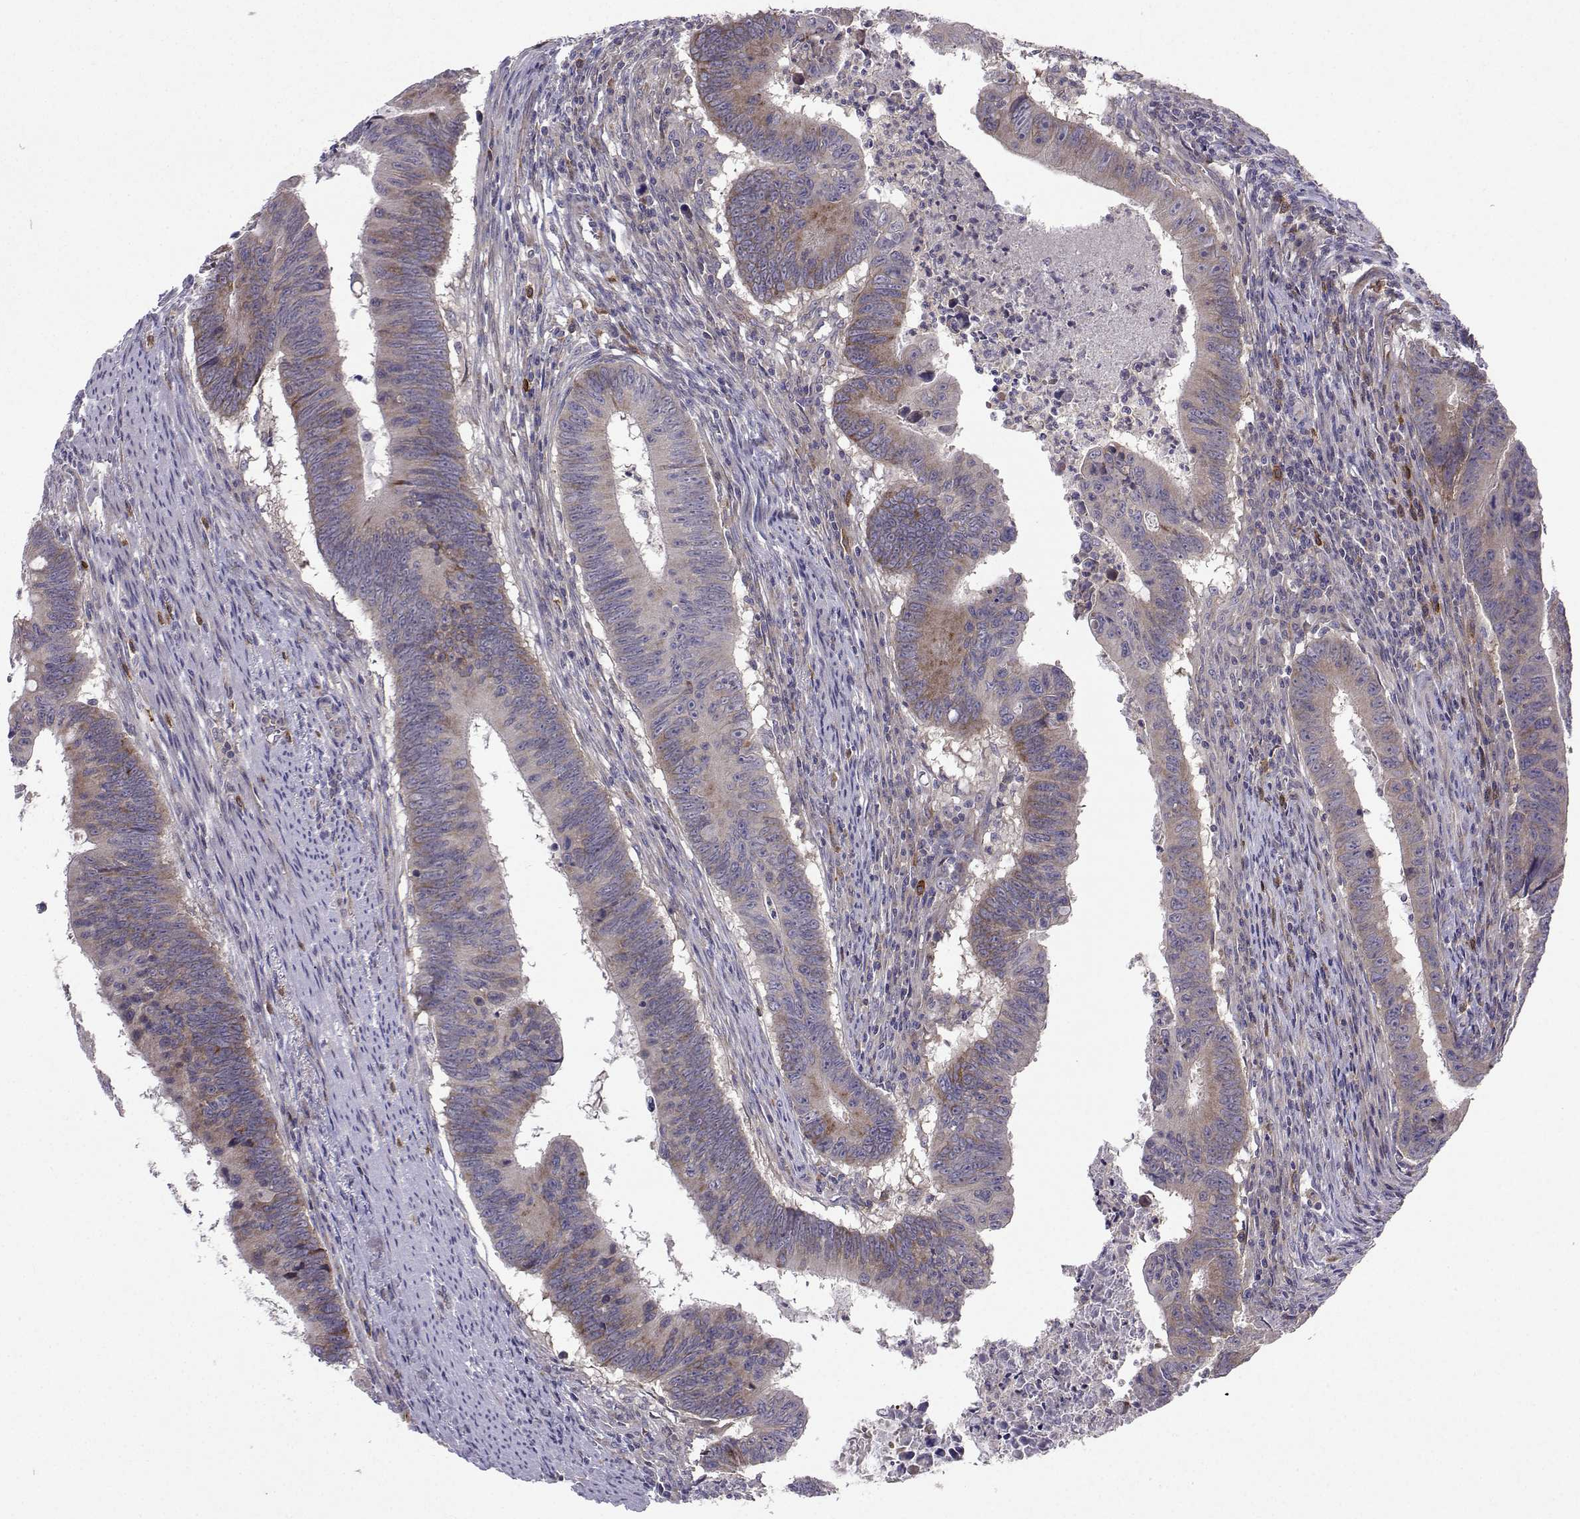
{"staining": {"intensity": "moderate", "quantity": "<25%", "location": "cytoplasmic/membranous"}, "tissue": "colorectal cancer", "cell_type": "Tumor cells", "image_type": "cancer", "snomed": [{"axis": "morphology", "description": "Adenocarcinoma, NOS"}, {"axis": "topography", "description": "Colon"}], "caption": "Colorectal adenocarcinoma stained for a protein (brown) demonstrates moderate cytoplasmic/membranous positive positivity in about <25% of tumor cells.", "gene": "STXBP5", "patient": {"sex": "female", "age": 87}}